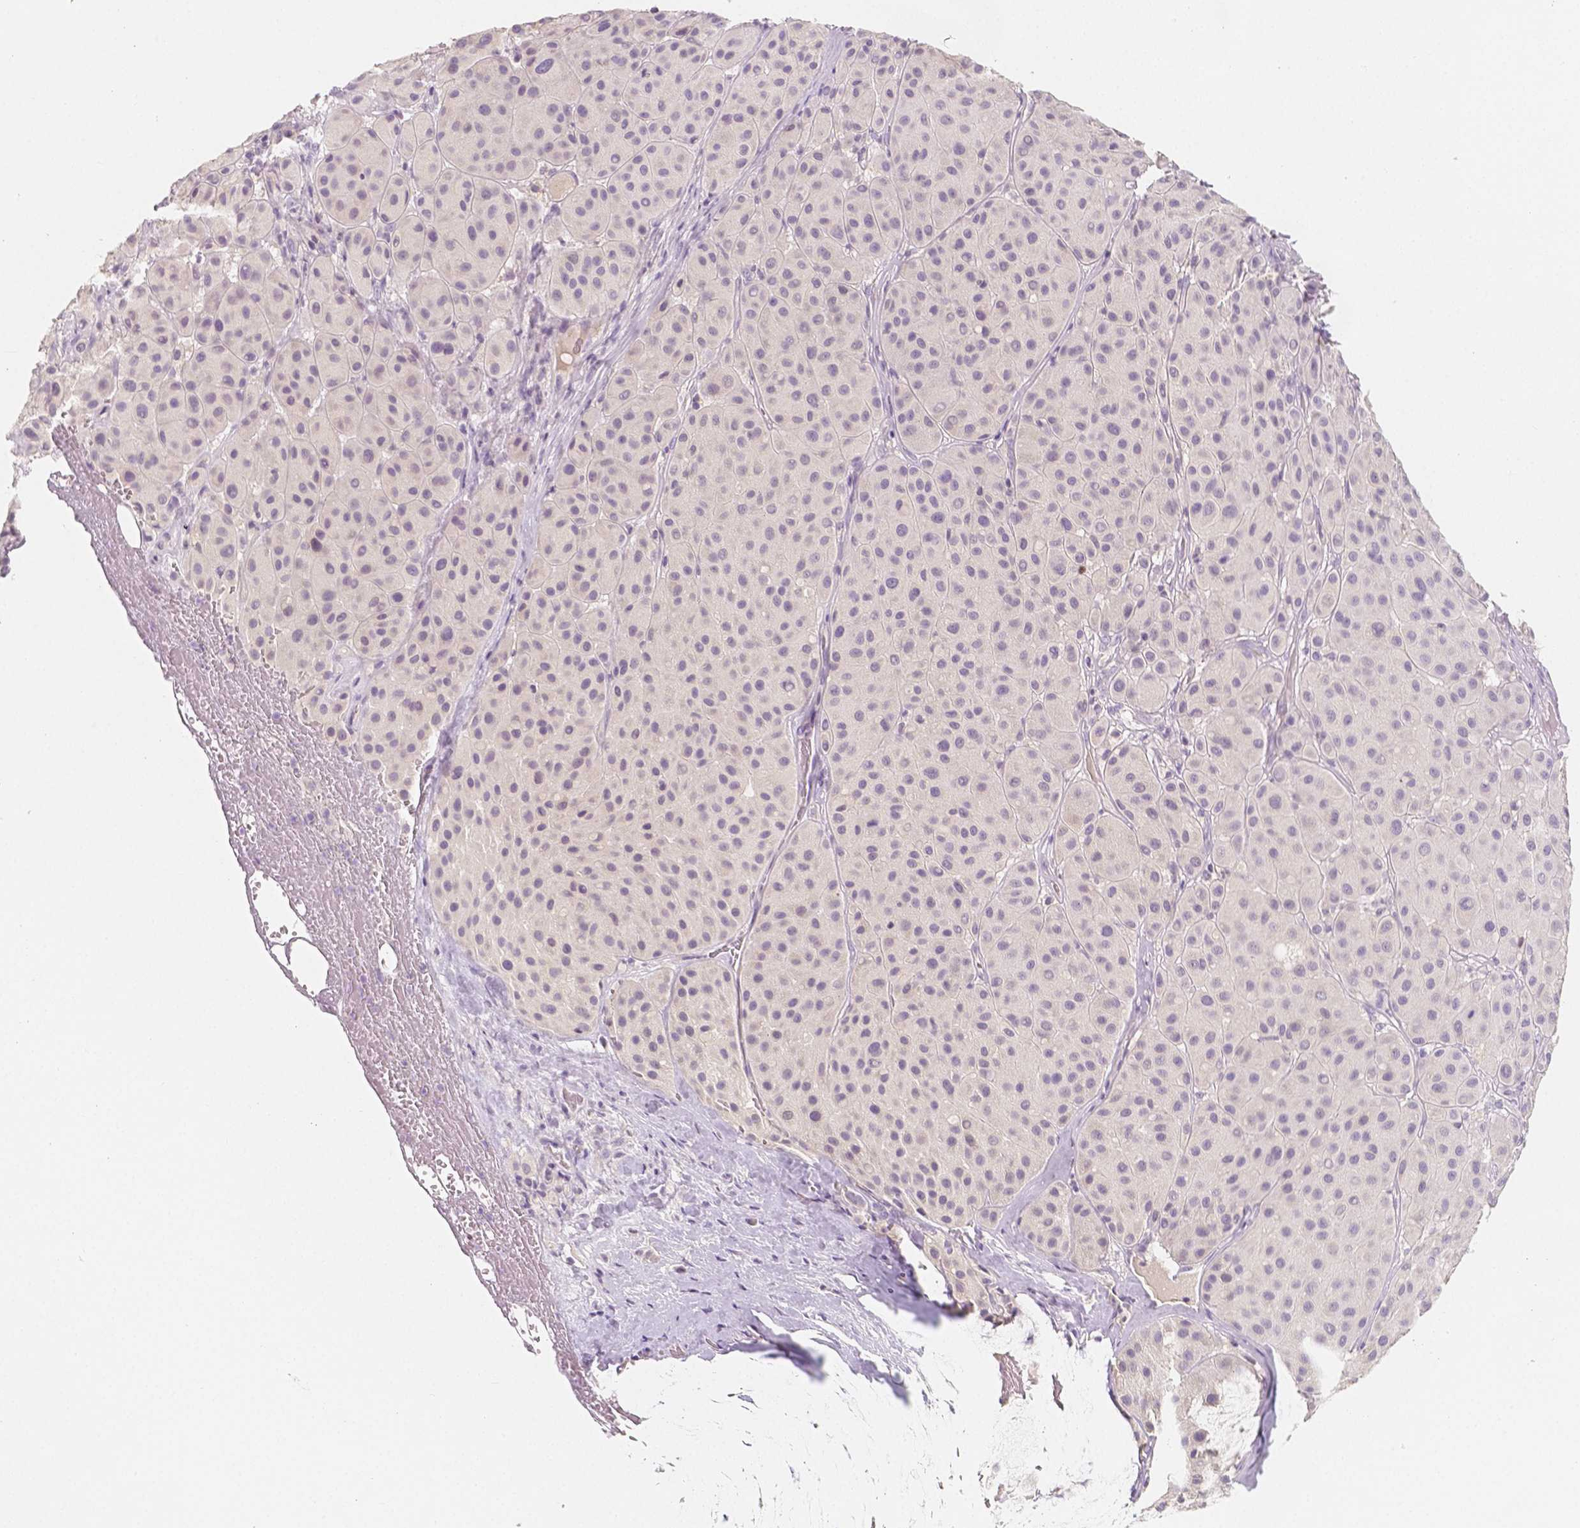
{"staining": {"intensity": "negative", "quantity": "none", "location": "none"}, "tissue": "melanoma", "cell_type": "Tumor cells", "image_type": "cancer", "snomed": [{"axis": "morphology", "description": "Malignant melanoma, Metastatic site"}, {"axis": "topography", "description": "Smooth muscle"}], "caption": "High magnification brightfield microscopy of melanoma stained with DAB (brown) and counterstained with hematoxylin (blue): tumor cells show no significant expression. (DAB immunohistochemistry visualized using brightfield microscopy, high magnification).", "gene": "BATF", "patient": {"sex": "male", "age": 41}}